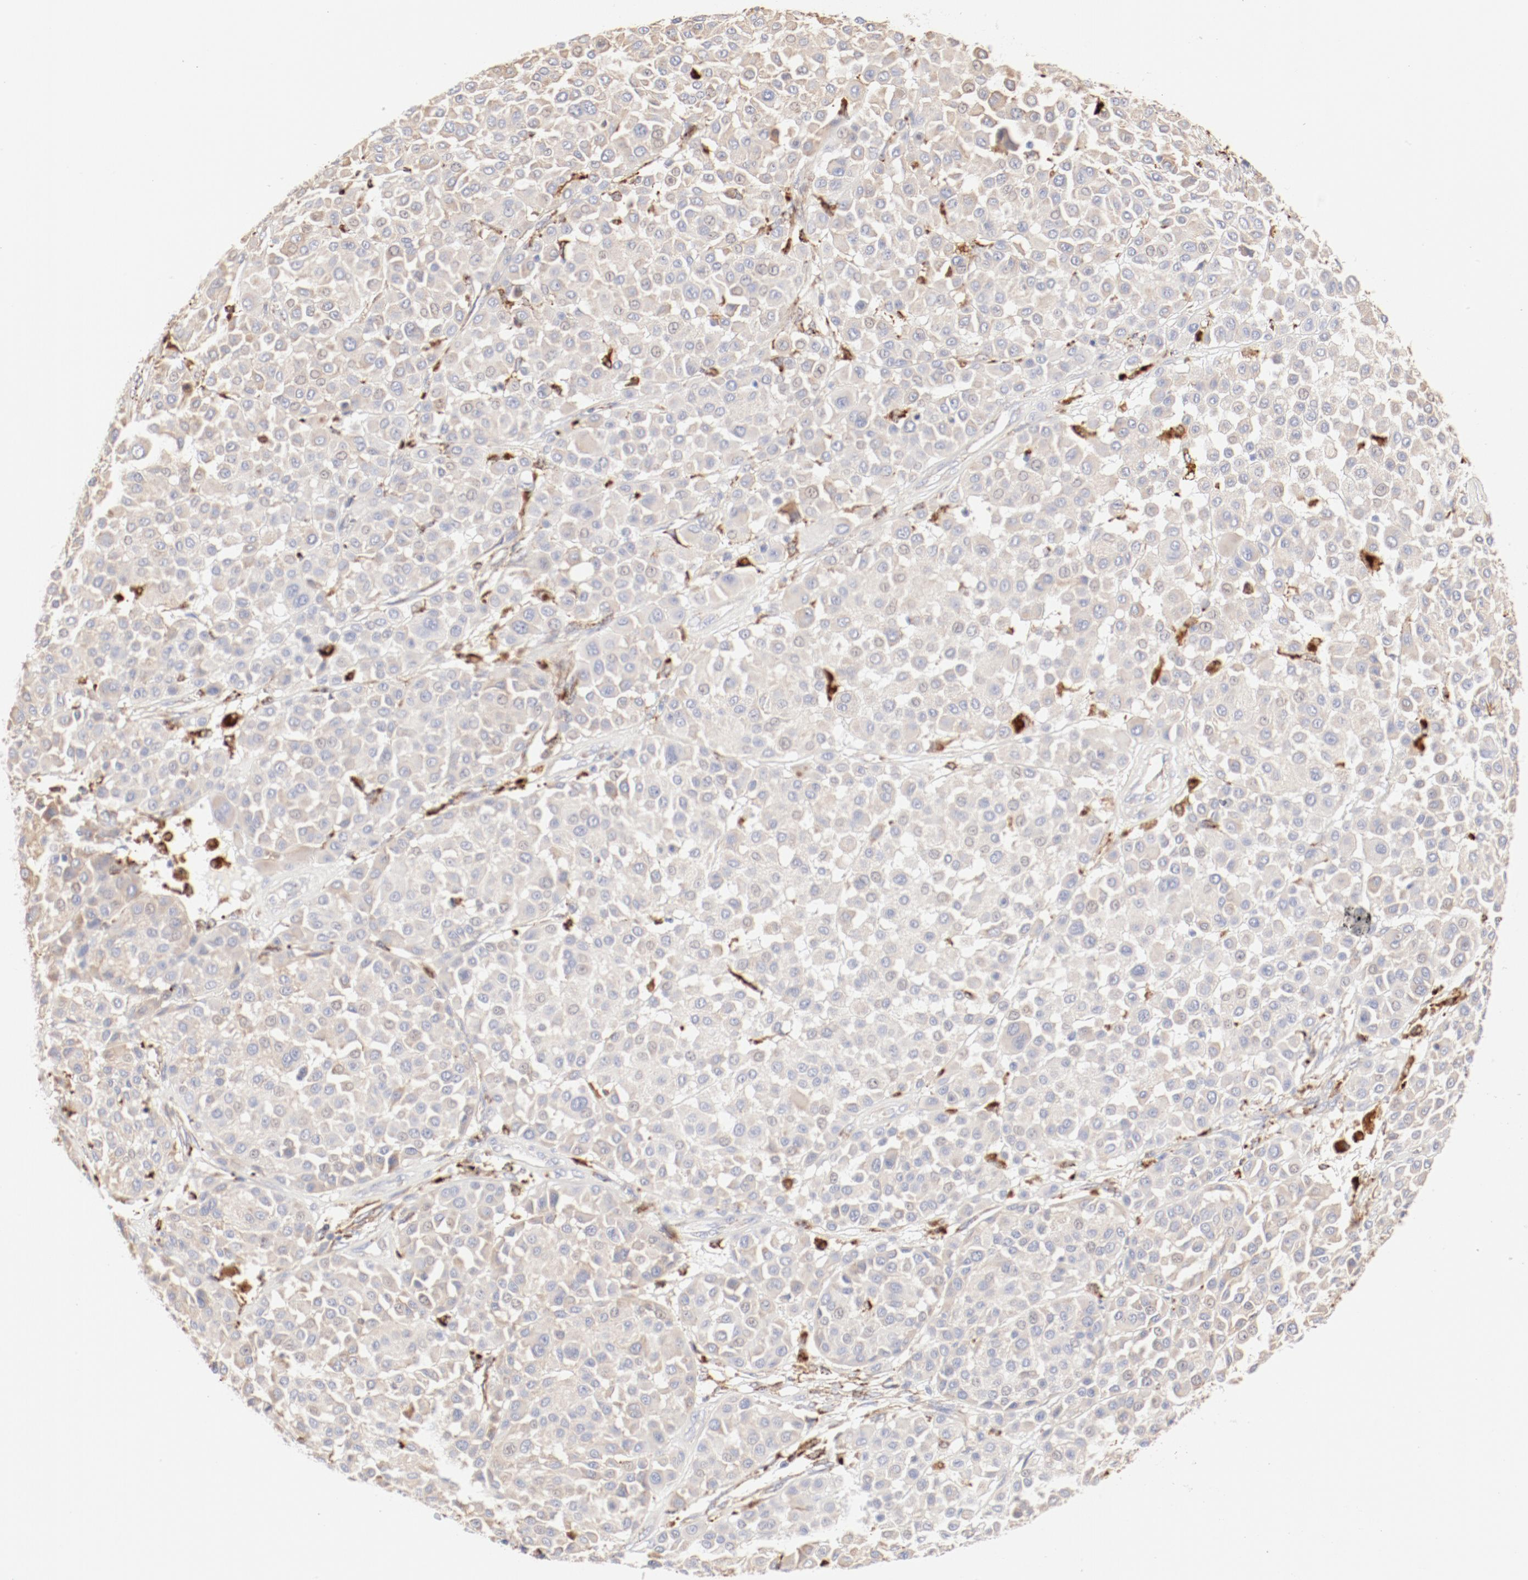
{"staining": {"intensity": "weak", "quantity": ">75%", "location": "cytoplasmic/membranous"}, "tissue": "melanoma", "cell_type": "Tumor cells", "image_type": "cancer", "snomed": [{"axis": "morphology", "description": "Malignant melanoma, Metastatic site"}, {"axis": "topography", "description": "Soft tissue"}], "caption": "An immunohistochemistry (IHC) histopathology image of tumor tissue is shown. Protein staining in brown shows weak cytoplasmic/membranous positivity in melanoma within tumor cells.", "gene": "CTSH", "patient": {"sex": "male", "age": 41}}